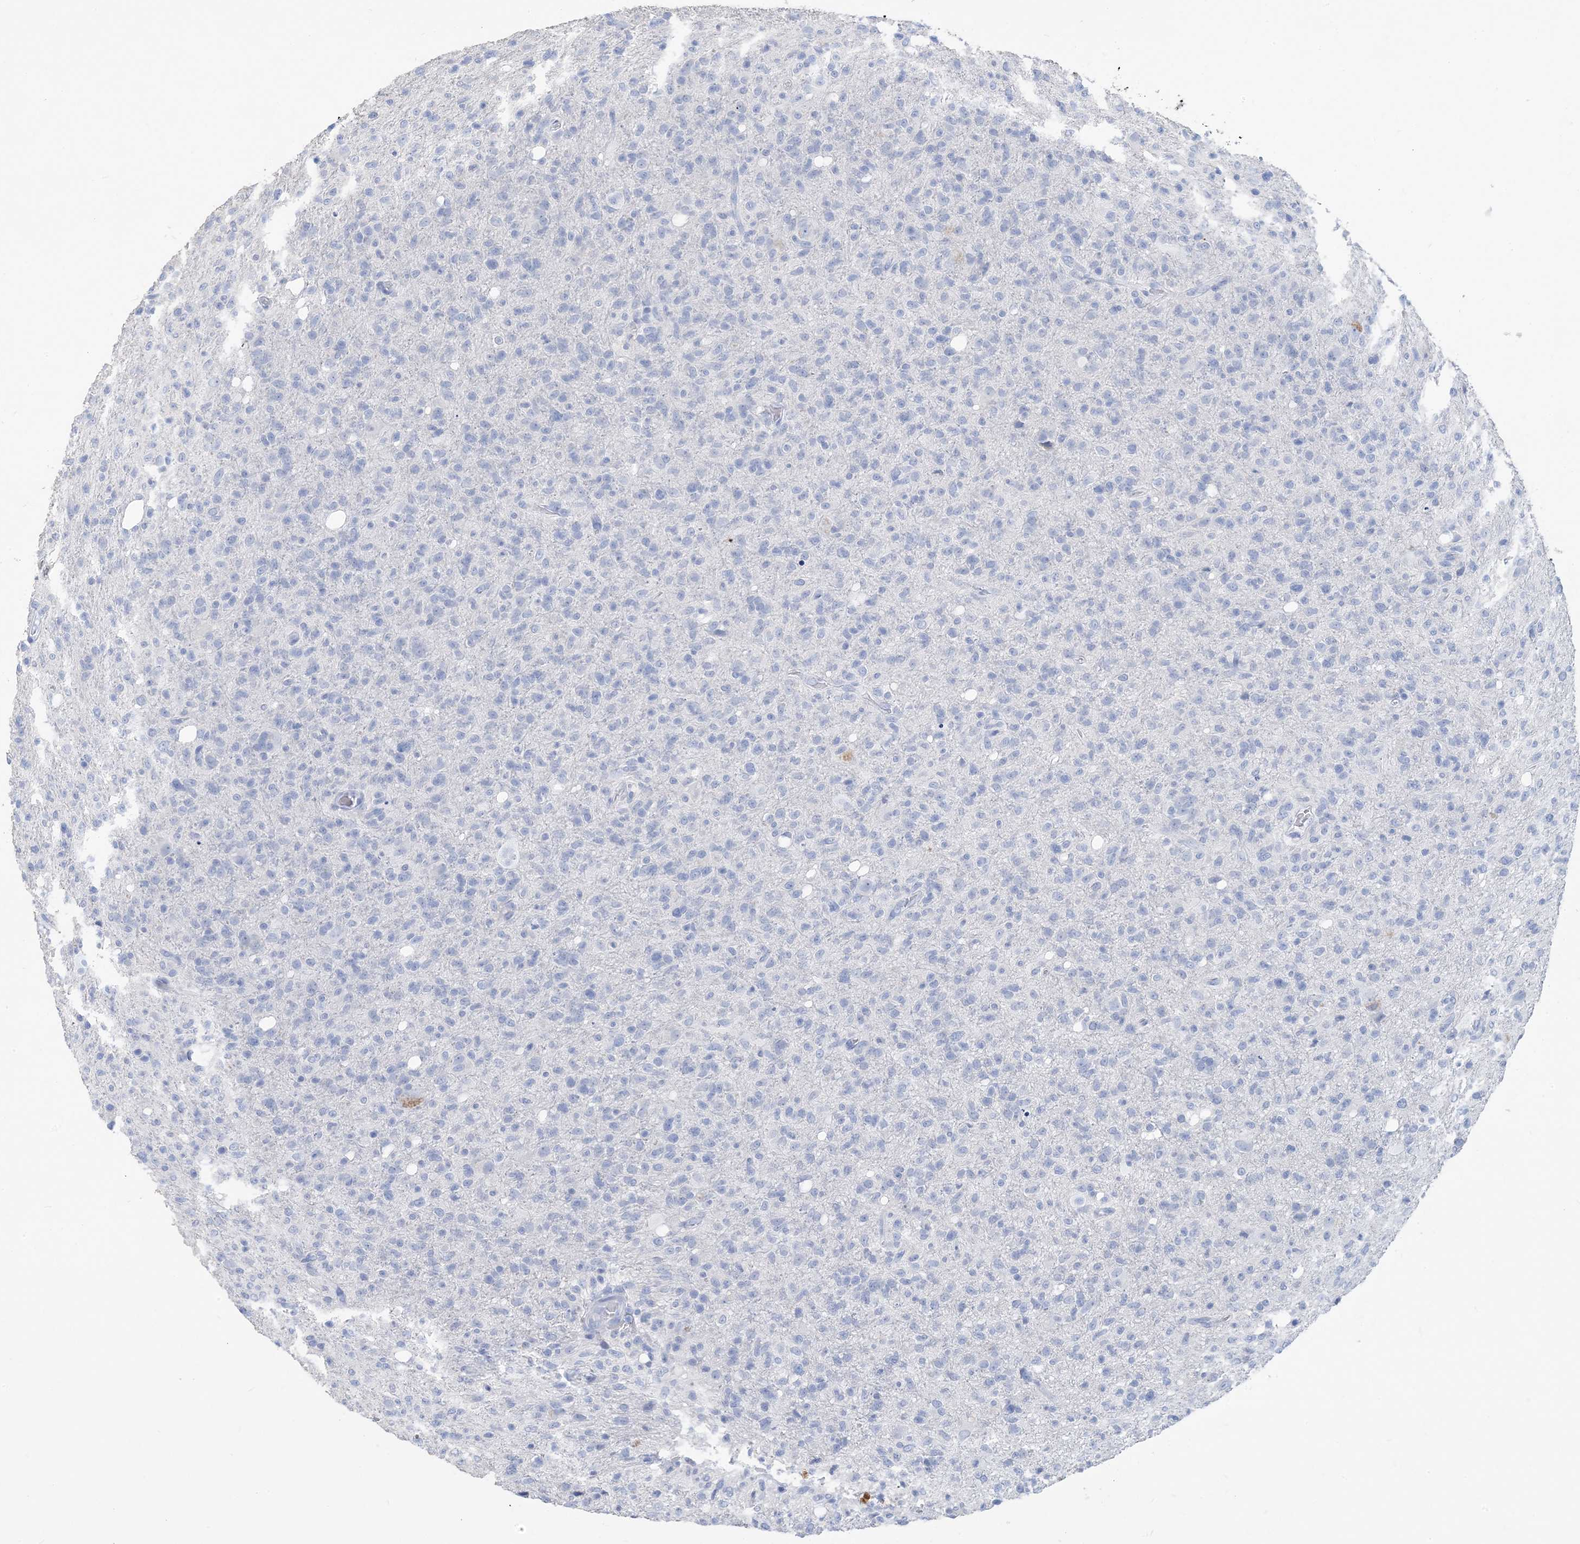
{"staining": {"intensity": "negative", "quantity": "none", "location": "none"}, "tissue": "glioma", "cell_type": "Tumor cells", "image_type": "cancer", "snomed": [{"axis": "morphology", "description": "Glioma, malignant, High grade"}, {"axis": "topography", "description": "Brain"}], "caption": "There is no significant staining in tumor cells of malignant glioma (high-grade). (DAB (3,3'-diaminobenzidine) IHC visualized using brightfield microscopy, high magnification).", "gene": "SH3YL1", "patient": {"sex": "female", "age": 57}}